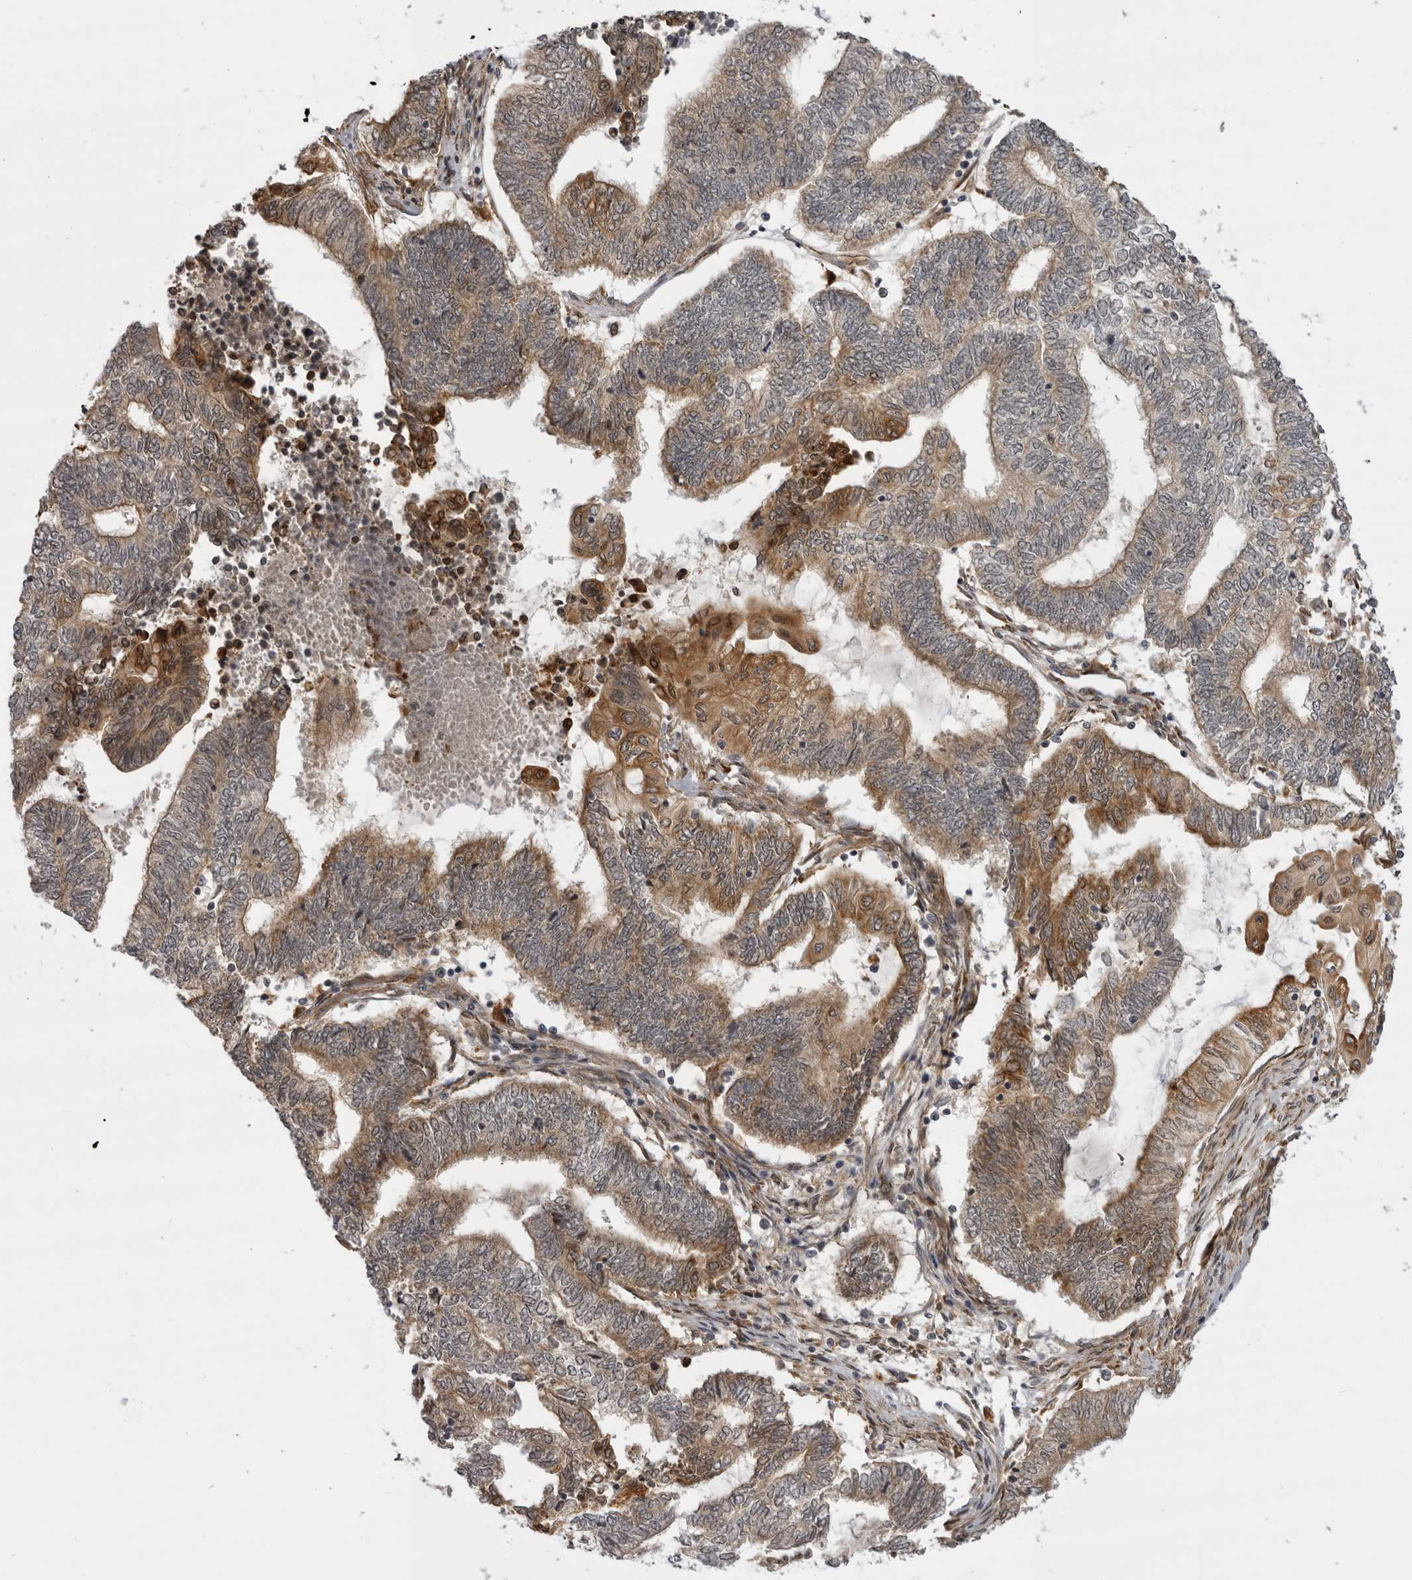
{"staining": {"intensity": "moderate", "quantity": "25%-75%", "location": "cytoplasmic/membranous"}, "tissue": "endometrial cancer", "cell_type": "Tumor cells", "image_type": "cancer", "snomed": [{"axis": "morphology", "description": "Adenocarcinoma, NOS"}, {"axis": "topography", "description": "Uterus"}, {"axis": "topography", "description": "Endometrium"}], "caption": "Tumor cells show moderate cytoplasmic/membranous positivity in about 25%-75% of cells in endometrial cancer.", "gene": "DNAH14", "patient": {"sex": "female", "age": 70}}